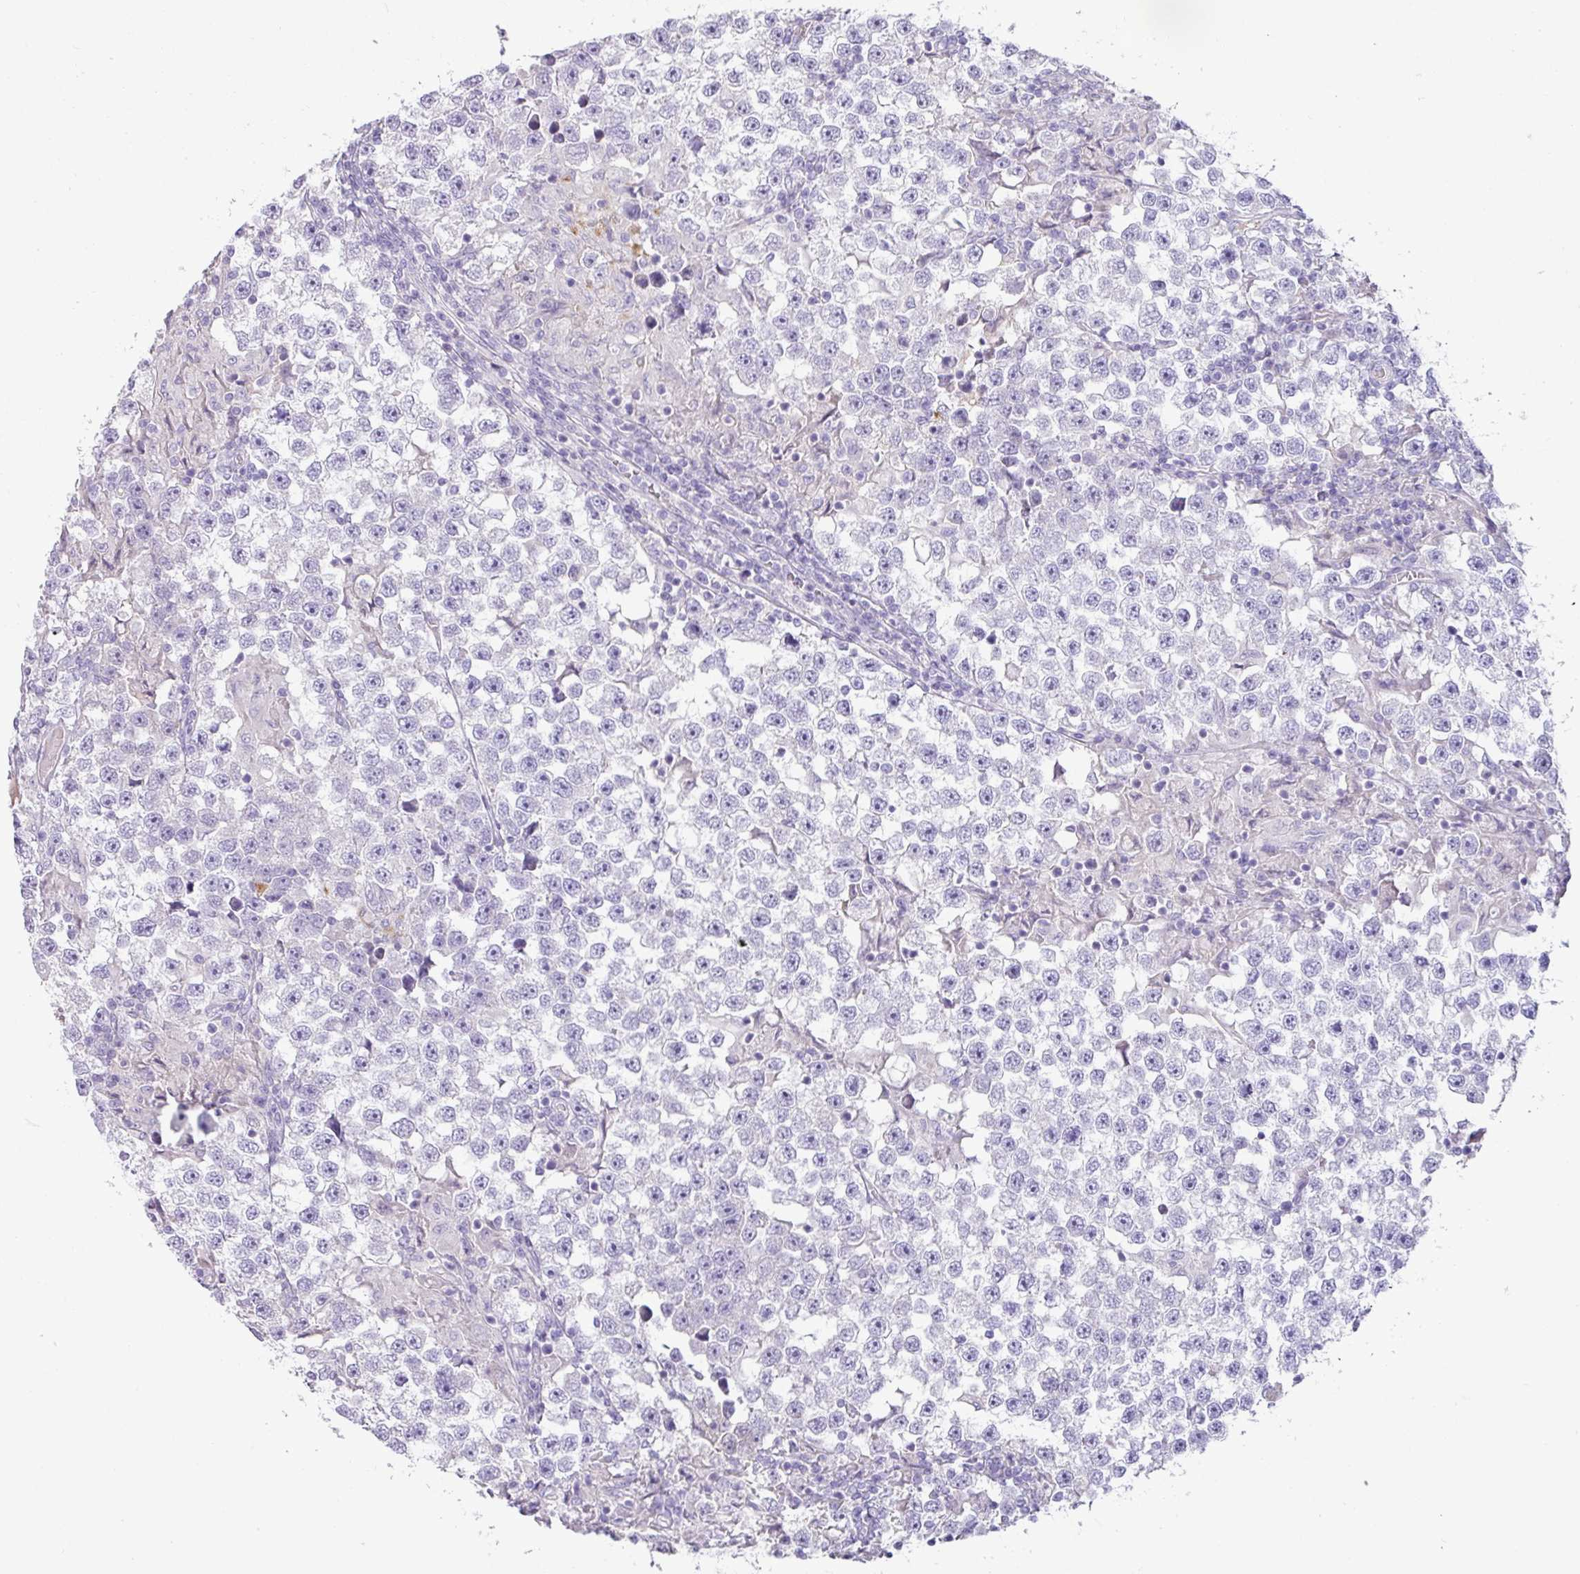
{"staining": {"intensity": "negative", "quantity": "none", "location": "none"}, "tissue": "testis cancer", "cell_type": "Tumor cells", "image_type": "cancer", "snomed": [{"axis": "morphology", "description": "Seminoma, NOS"}, {"axis": "topography", "description": "Testis"}], "caption": "This is an immunohistochemistry (IHC) histopathology image of human seminoma (testis). There is no staining in tumor cells.", "gene": "OR6C6", "patient": {"sex": "male", "age": 46}}